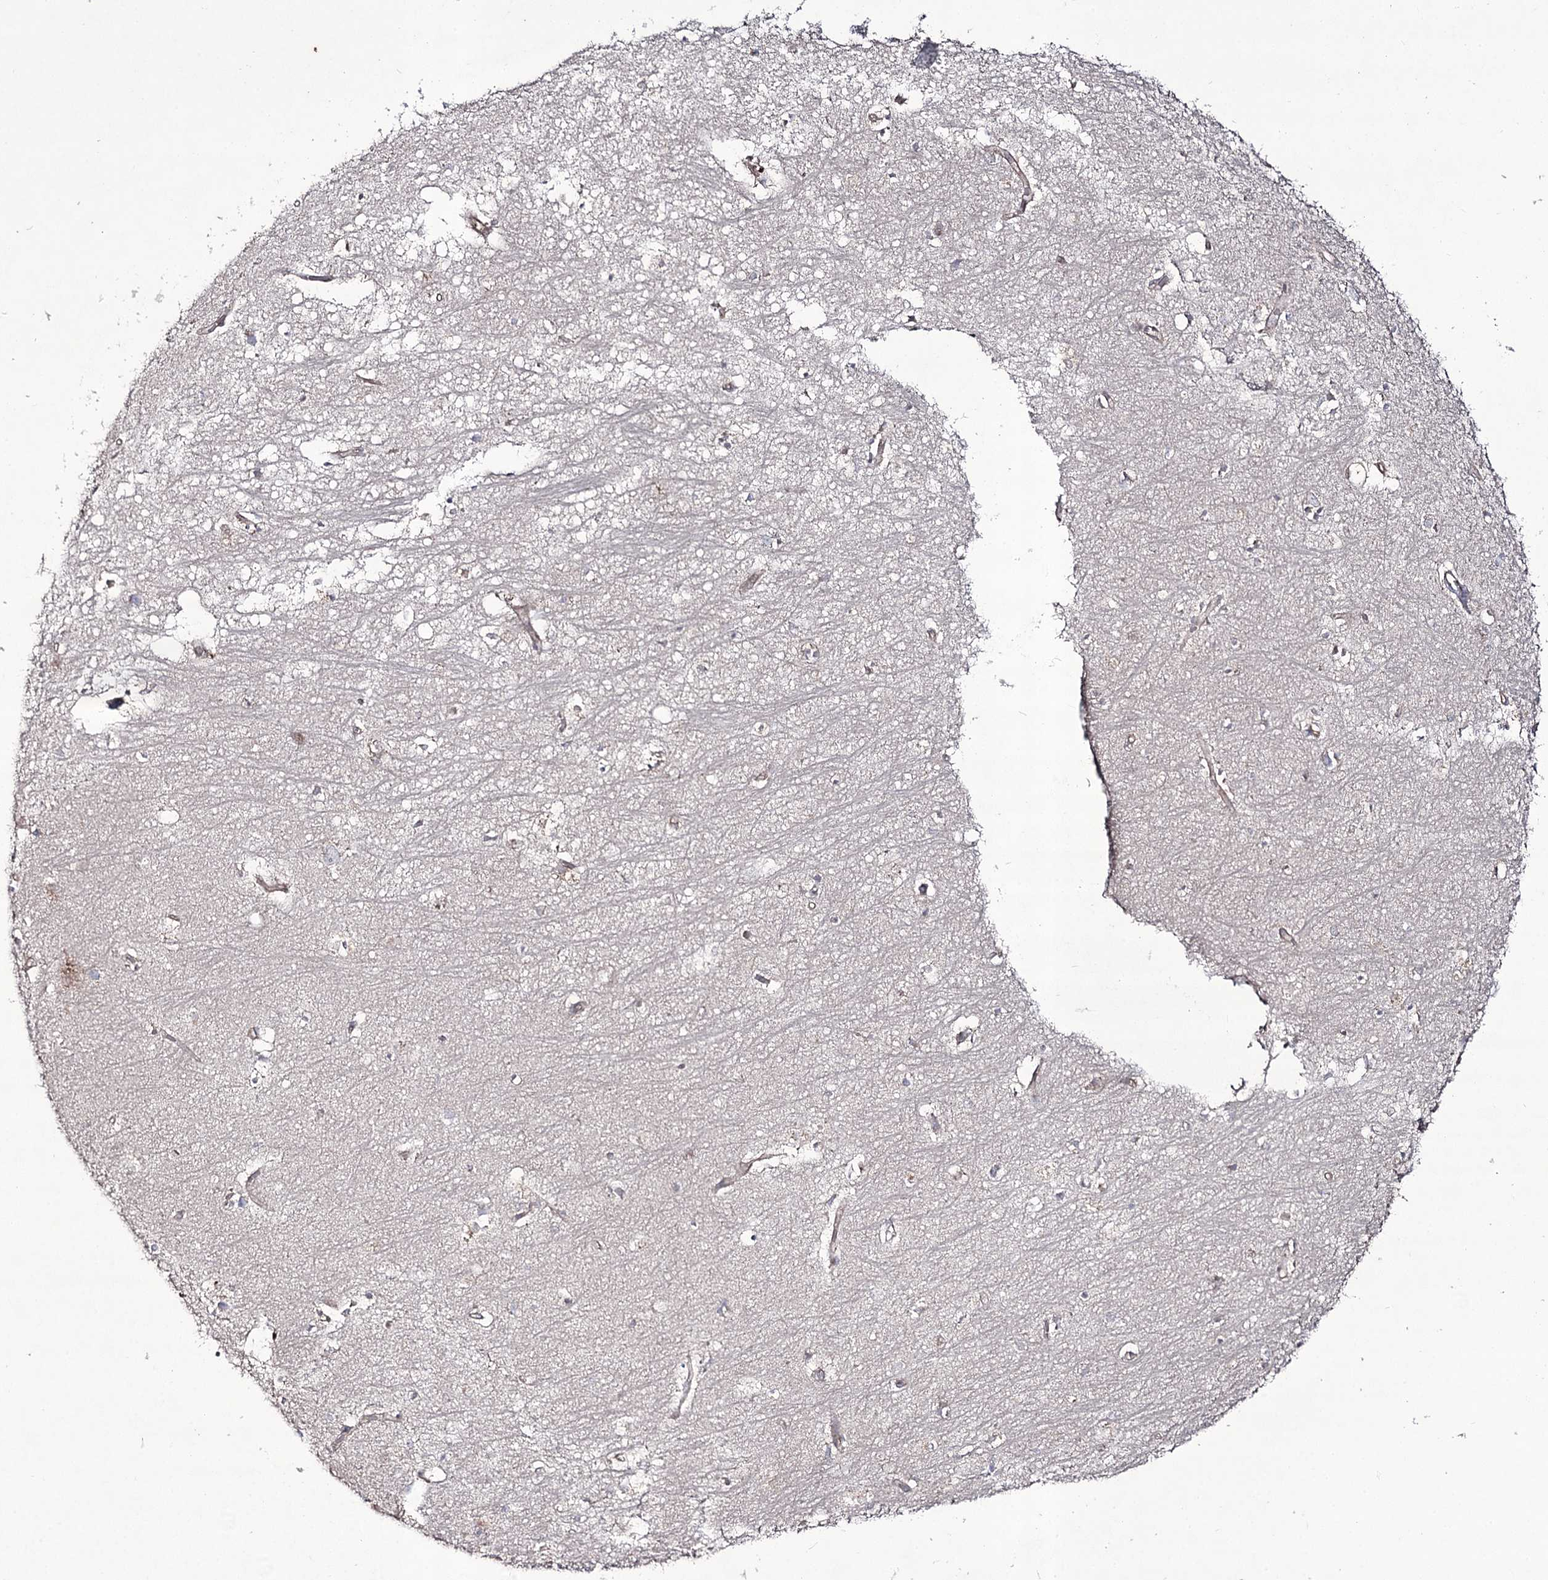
{"staining": {"intensity": "negative", "quantity": "none", "location": "none"}, "tissue": "hippocampus", "cell_type": "Glial cells", "image_type": "normal", "snomed": [{"axis": "morphology", "description": "Normal tissue, NOS"}, {"axis": "topography", "description": "Hippocampus"}], "caption": "IHC histopathology image of unremarkable human hippocampus stained for a protein (brown), which exhibits no expression in glial cells. The staining was performed using DAB (3,3'-diaminobenzidine) to visualize the protein expression in brown, while the nuclei were stained in blue with hematoxylin (Magnification: 20x).", "gene": "REXO2", "patient": {"sex": "female", "age": 64}}